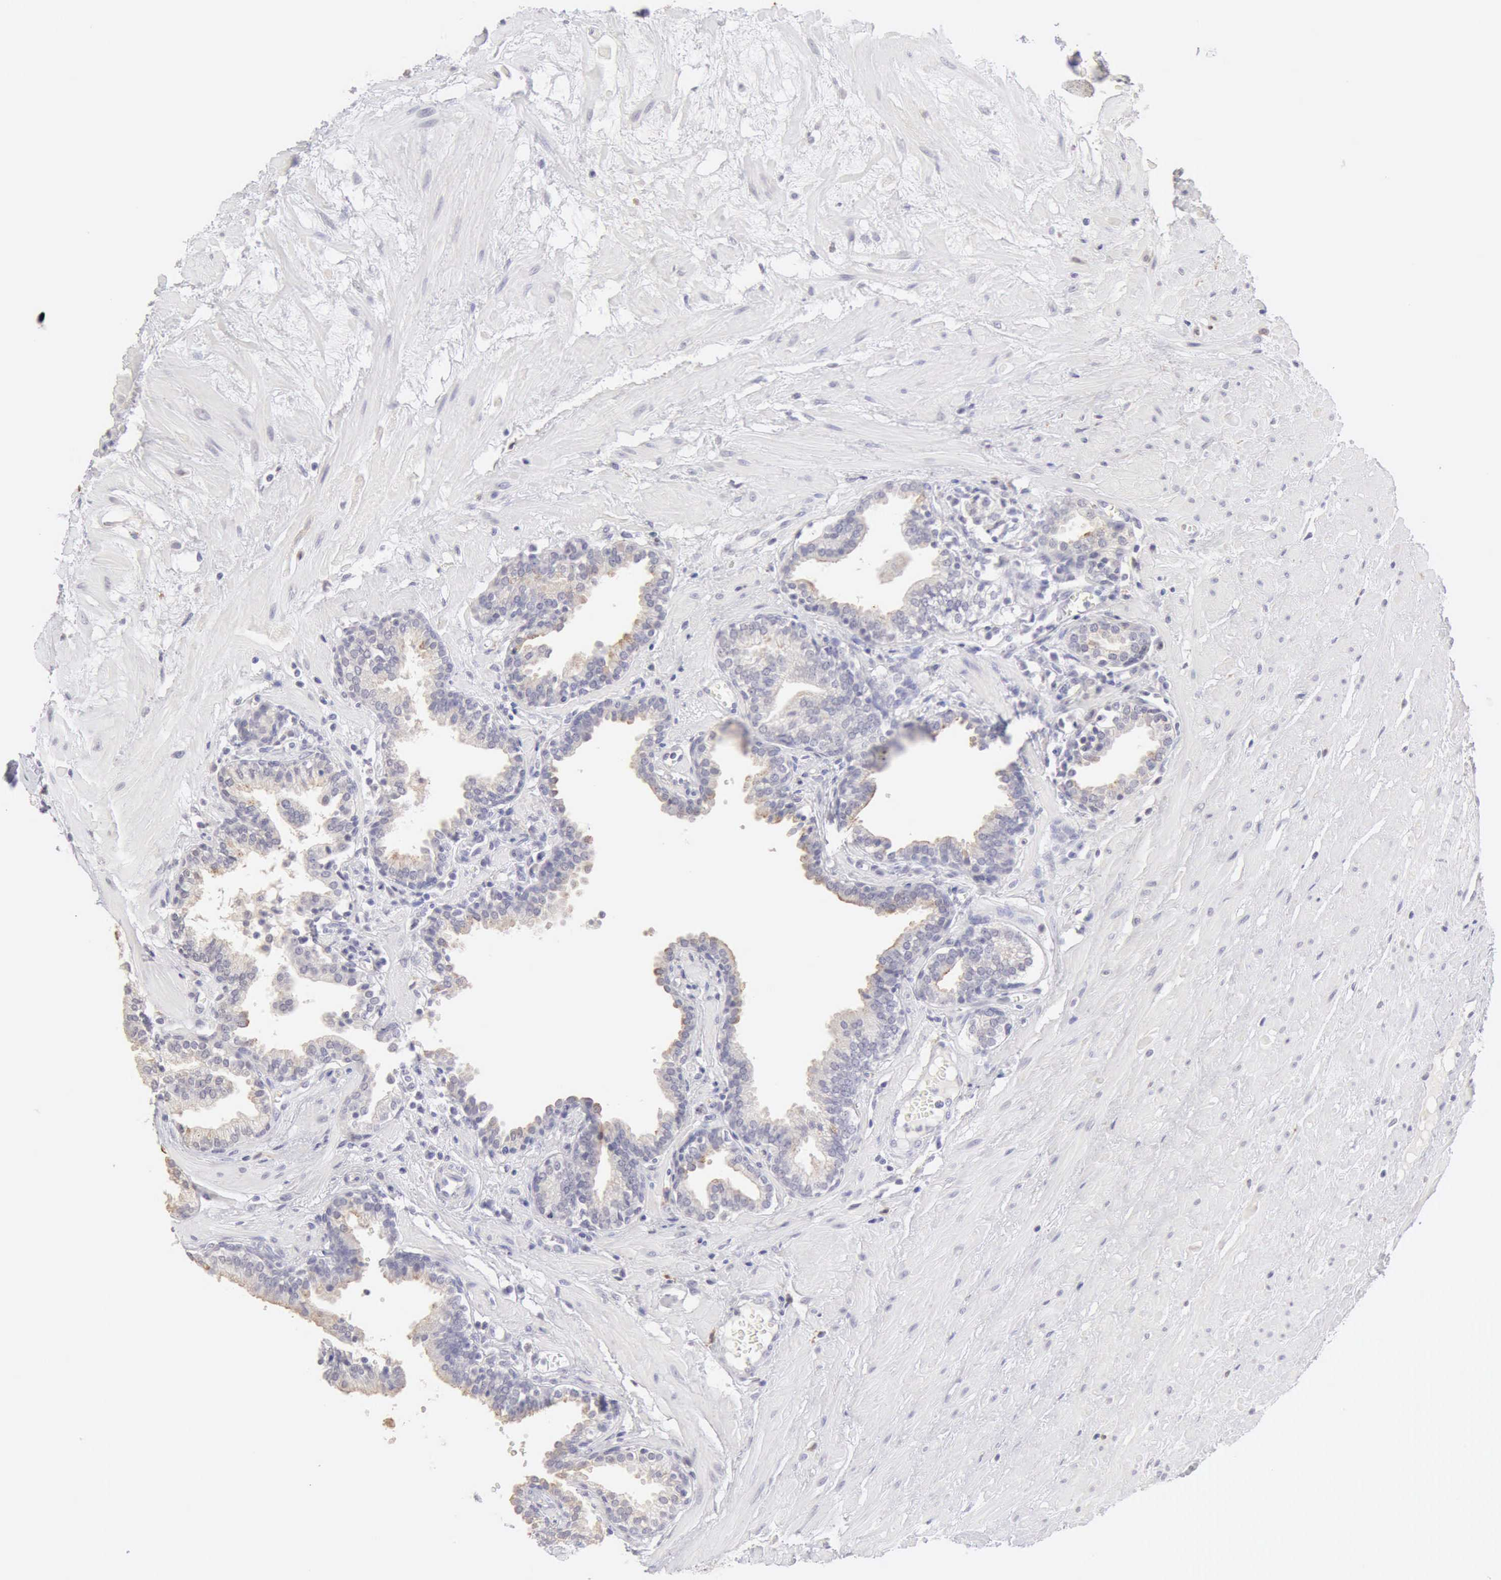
{"staining": {"intensity": "weak", "quantity": "<25%", "location": "cytoplasmic/membranous"}, "tissue": "prostate", "cell_type": "Glandular cells", "image_type": "normal", "snomed": [{"axis": "morphology", "description": "Normal tissue, NOS"}, {"axis": "topography", "description": "Prostate"}], "caption": "Immunohistochemistry (IHC) histopathology image of unremarkable prostate: prostate stained with DAB (3,3'-diaminobenzidine) shows no significant protein expression in glandular cells.", "gene": "RNASE1", "patient": {"sex": "male", "age": 64}}